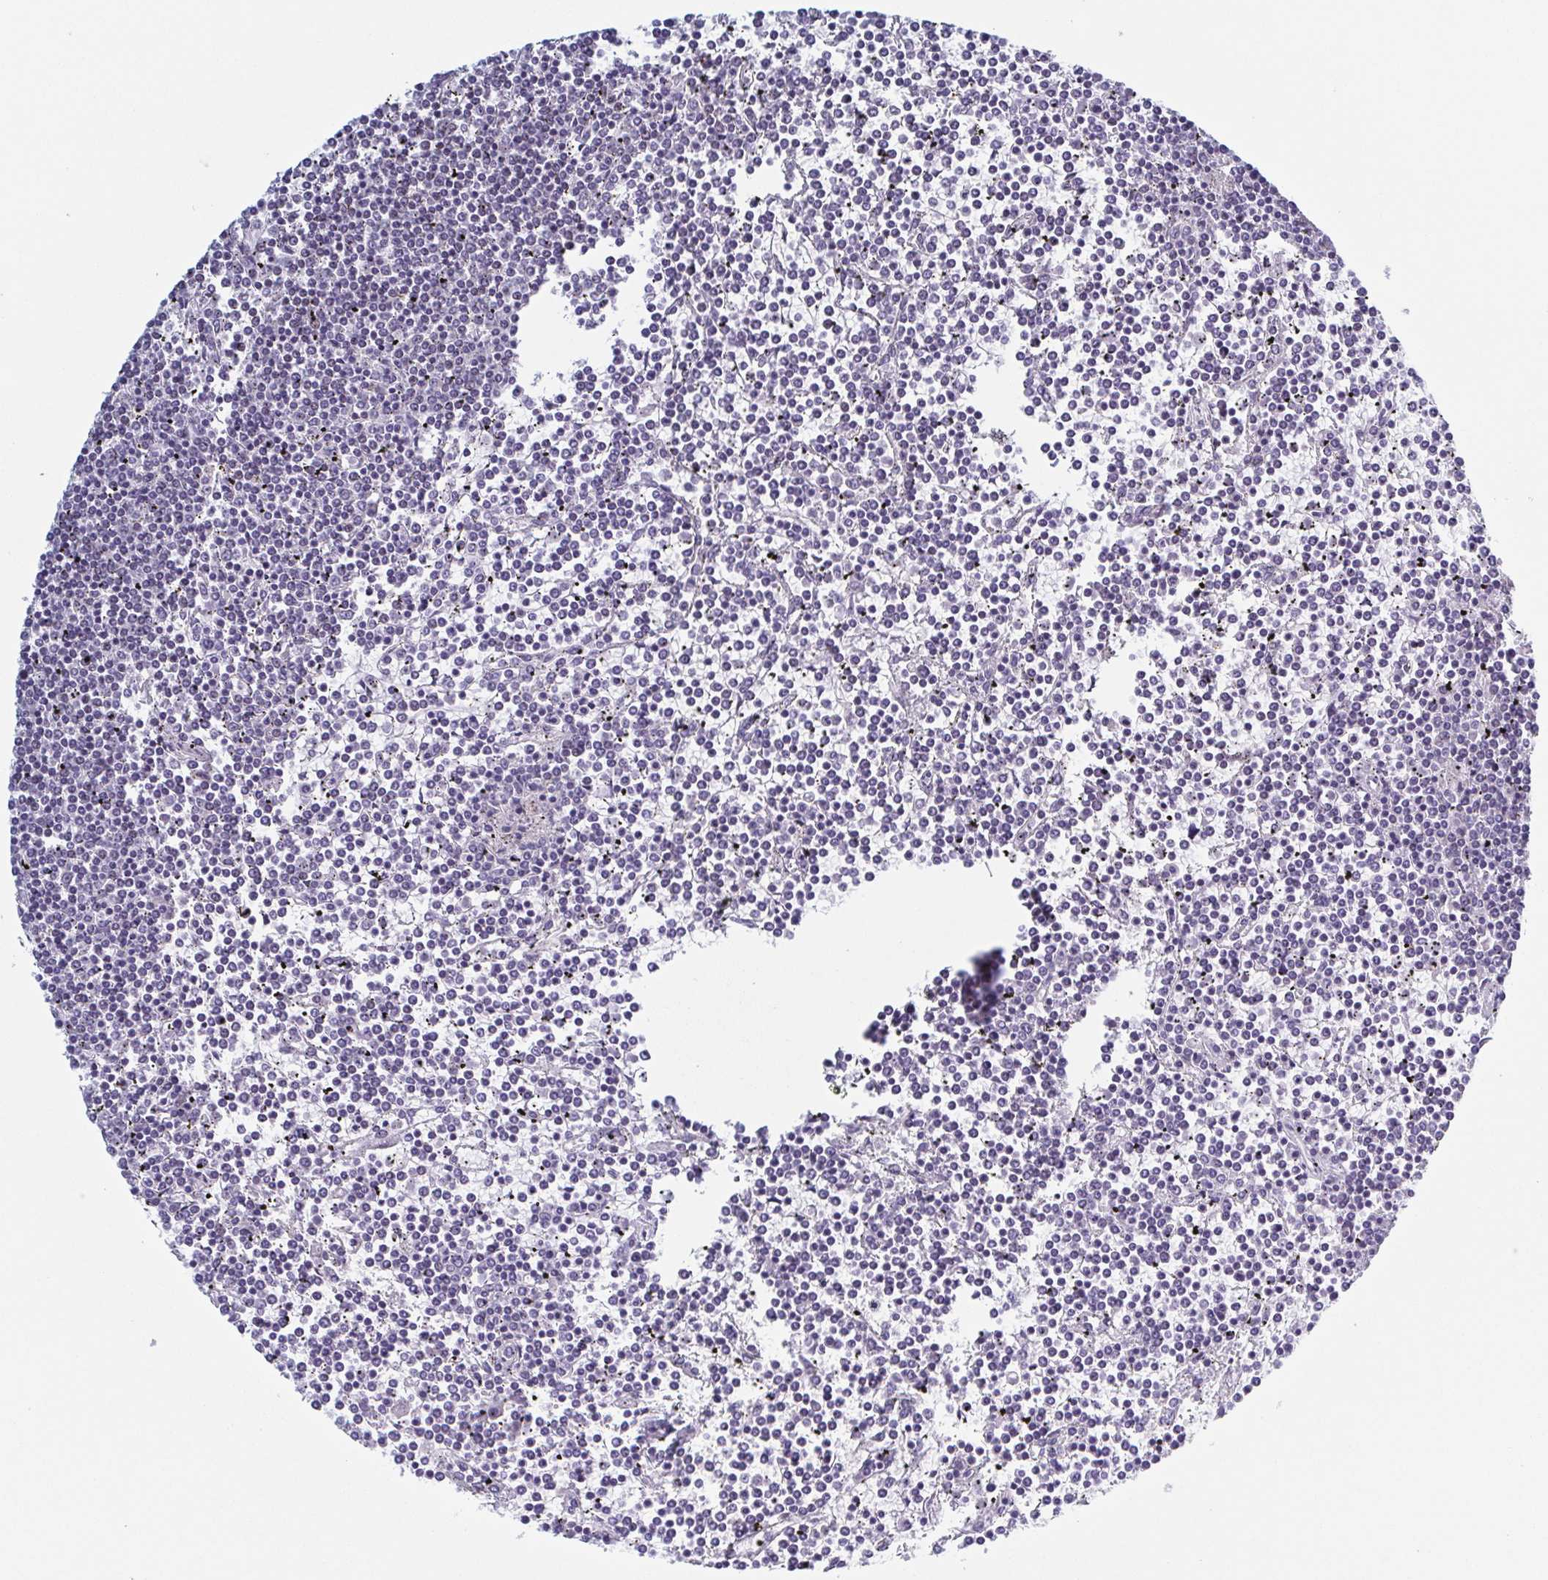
{"staining": {"intensity": "negative", "quantity": "none", "location": "none"}, "tissue": "lymphoma", "cell_type": "Tumor cells", "image_type": "cancer", "snomed": [{"axis": "morphology", "description": "Malignant lymphoma, non-Hodgkin's type, Low grade"}, {"axis": "topography", "description": "Spleen"}], "caption": "Tumor cells are negative for protein expression in human lymphoma.", "gene": "TMEM92", "patient": {"sex": "female", "age": 19}}